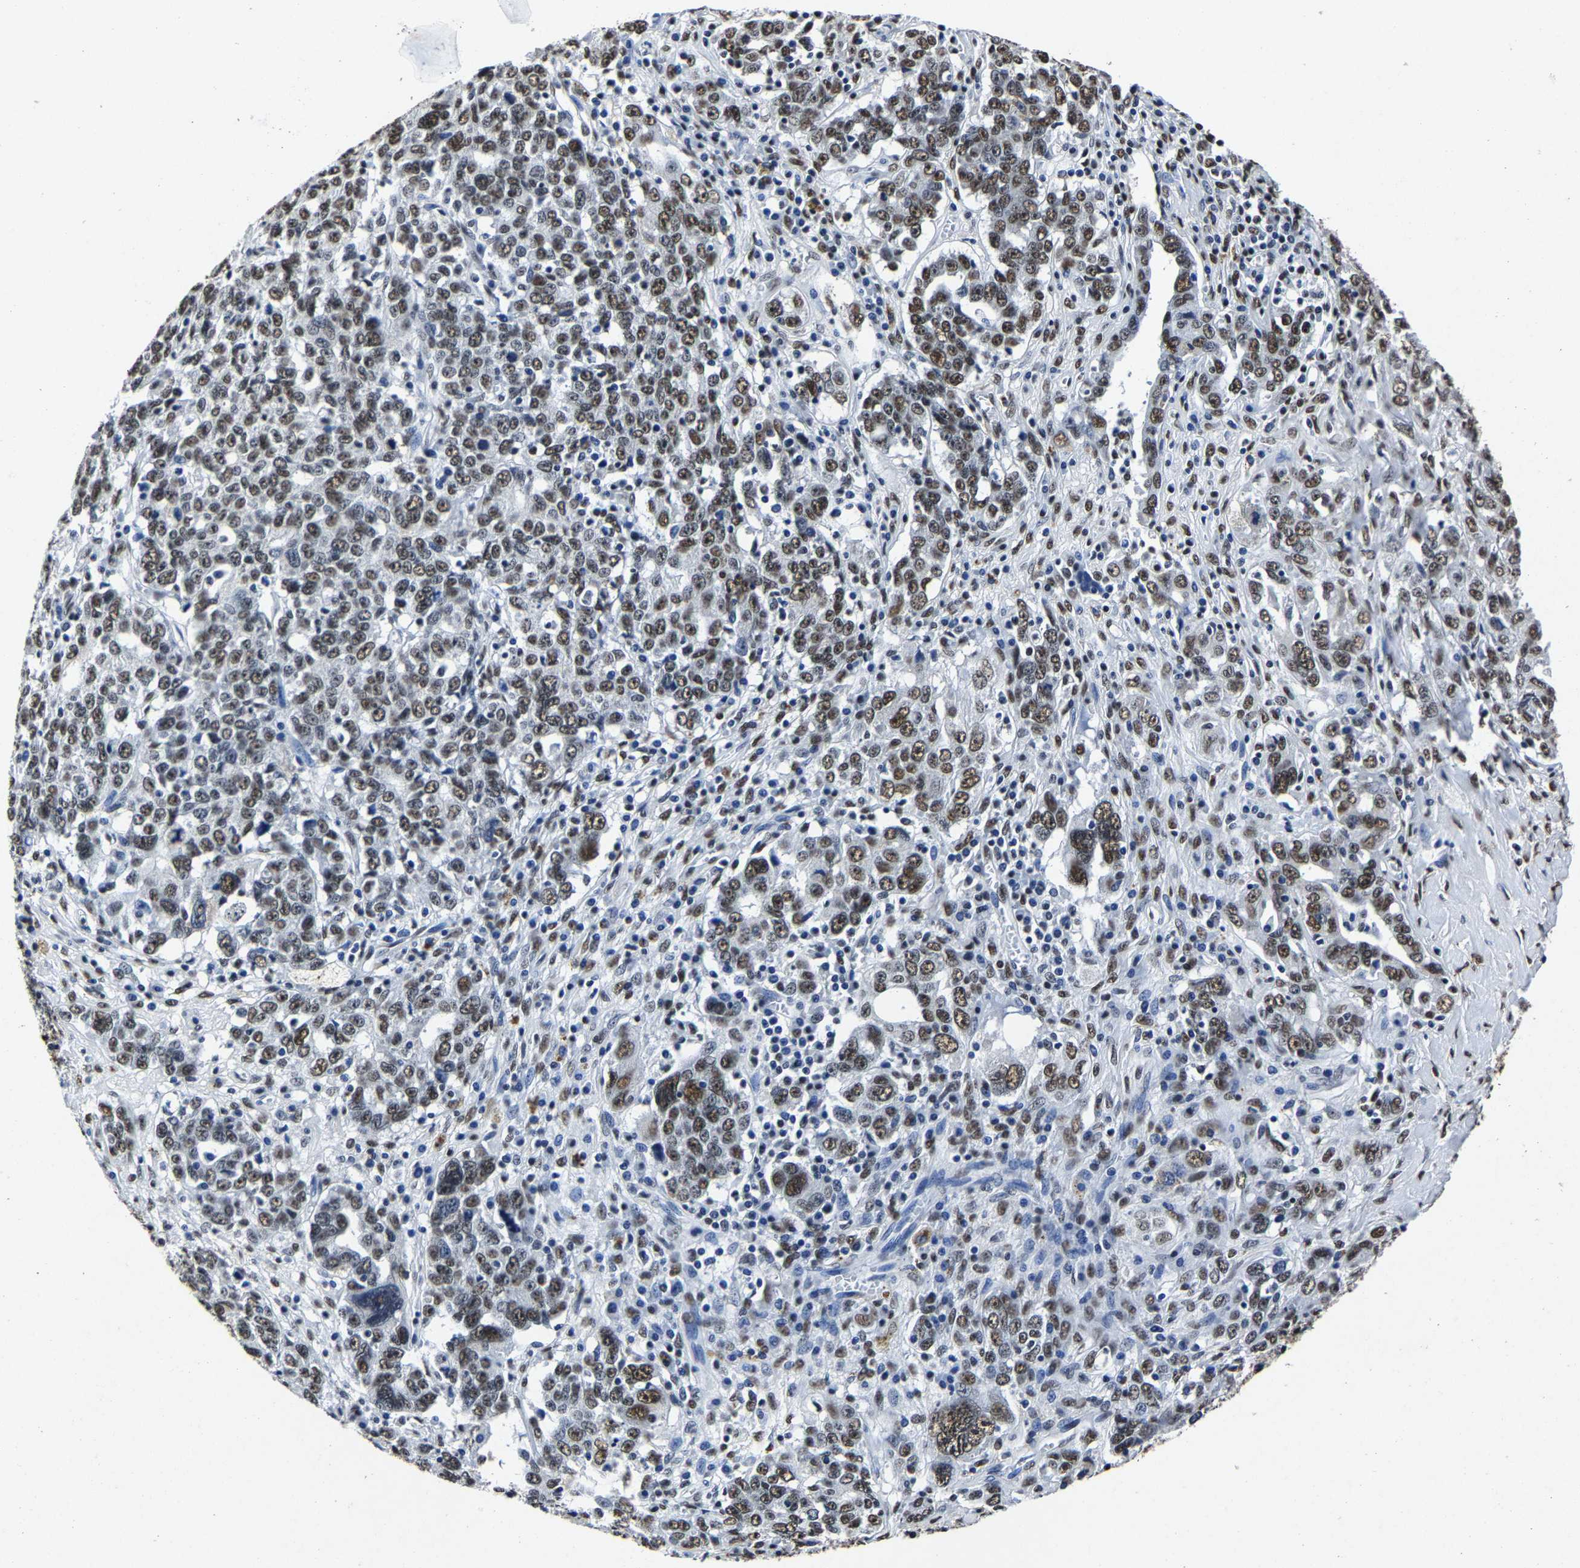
{"staining": {"intensity": "moderate", "quantity": ">75%", "location": "nuclear"}, "tissue": "ovarian cancer", "cell_type": "Tumor cells", "image_type": "cancer", "snomed": [{"axis": "morphology", "description": "Carcinoma, endometroid"}, {"axis": "topography", "description": "Ovary"}], "caption": "DAB immunohistochemical staining of ovarian cancer shows moderate nuclear protein expression in approximately >75% of tumor cells. (IHC, brightfield microscopy, high magnification).", "gene": "RBM45", "patient": {"sex": "female", "age": 62}}